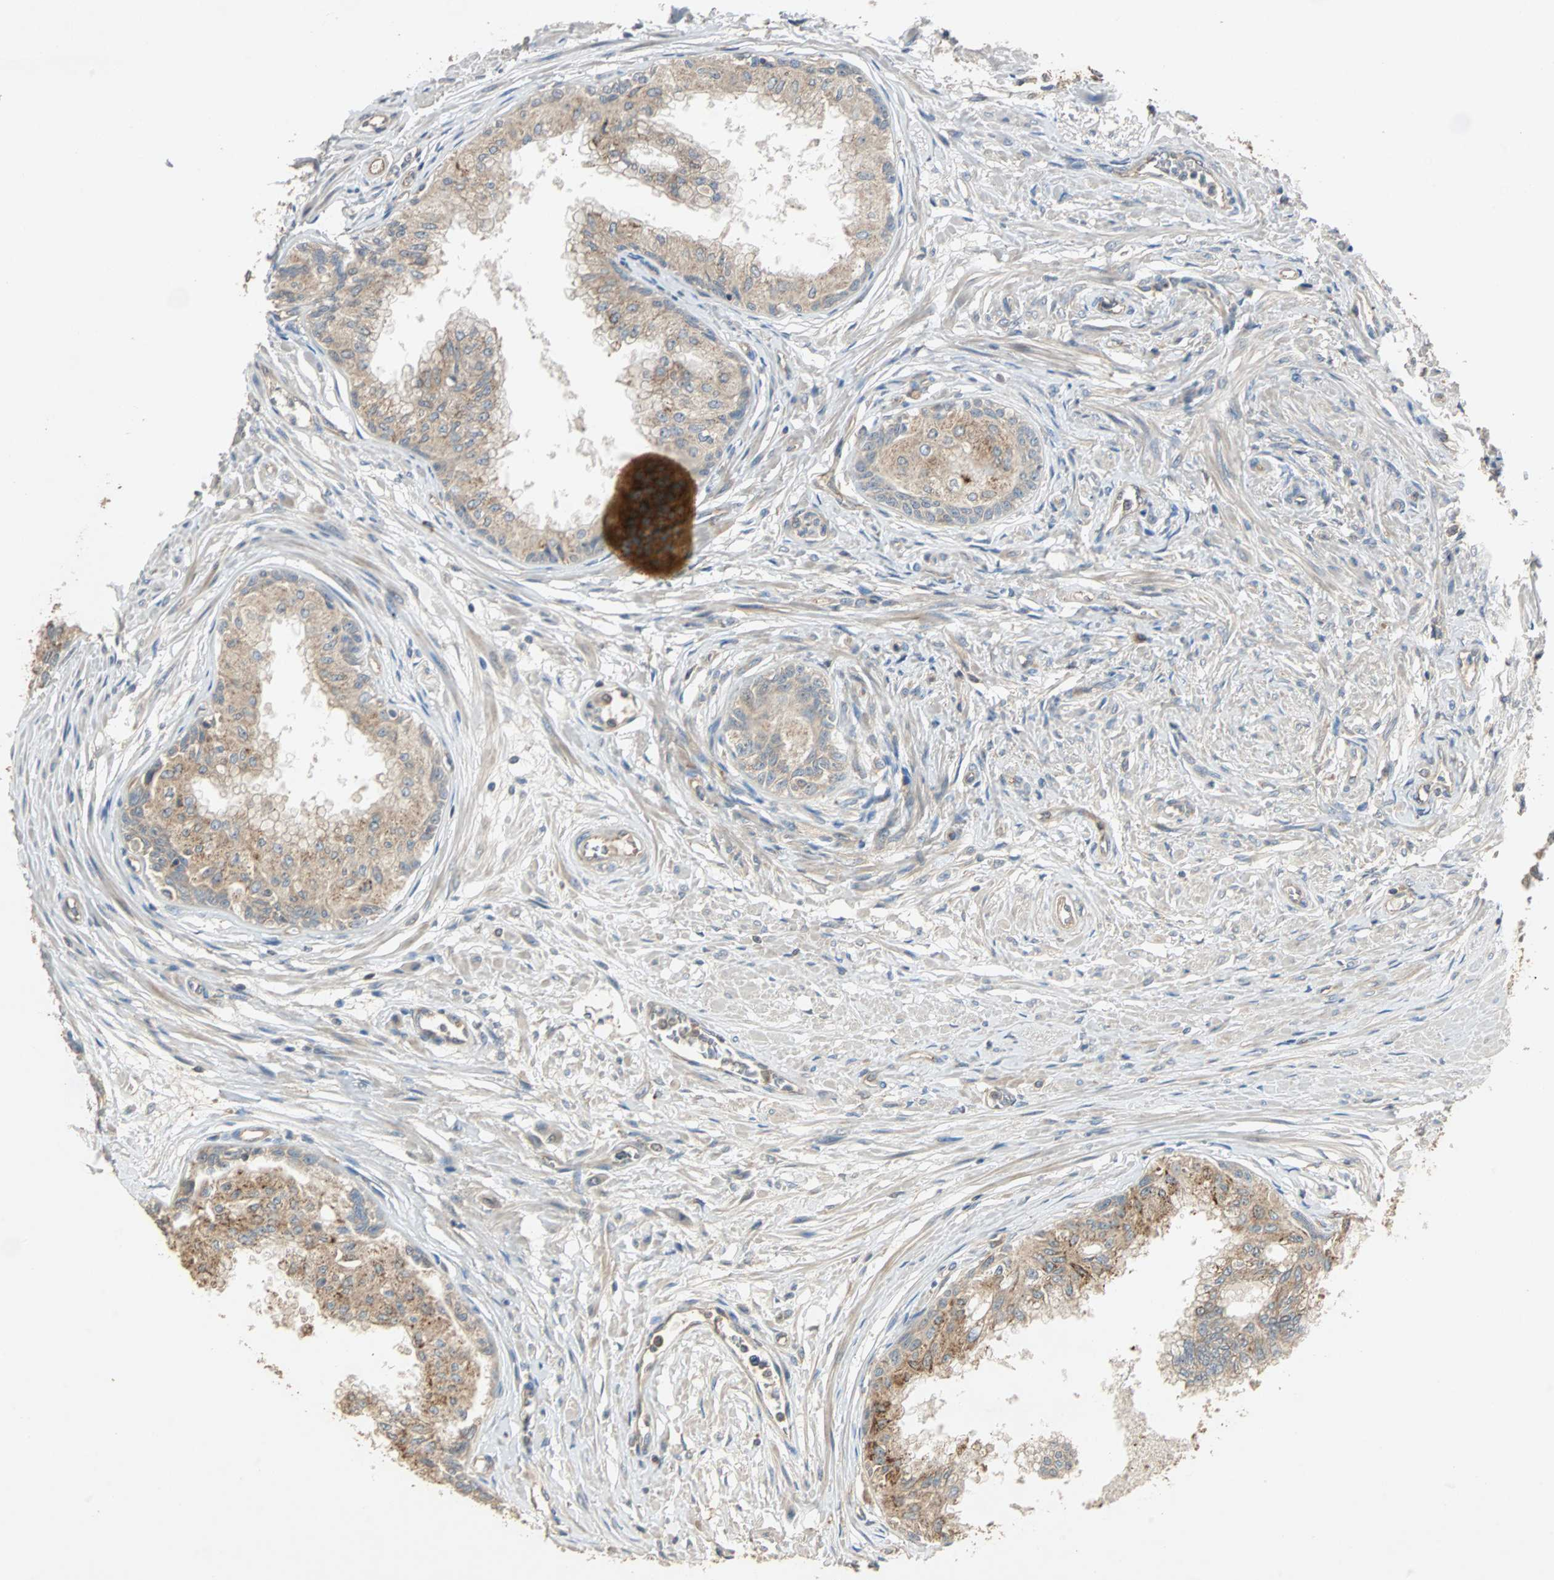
{"staining": {"intensity": "weak", "quantity": ">75%", "location": "cytoplasmic/membranous"}, "tissue": "prostate", "cell_type": "Glandular cells", "image_type": "normal", "snomed": [{"axis": "morphology", "description": "Normal tissue, NOS"}, {"axis": "topography", "description": "Prostate"}, {"axis": "topography", "description": "Seminal veicle"}], "caption": "DAB (3,3'-diaminobenzidine) immunohistochemical staining of normal prostate shows weak cytoplasmic/membranous protein expression in about >75% of glandular cells. The protein is shown in brown color, while the nuclei are stained blue.", "gene": "GALK1", "patient": {"sex": "male", "age": 60}}